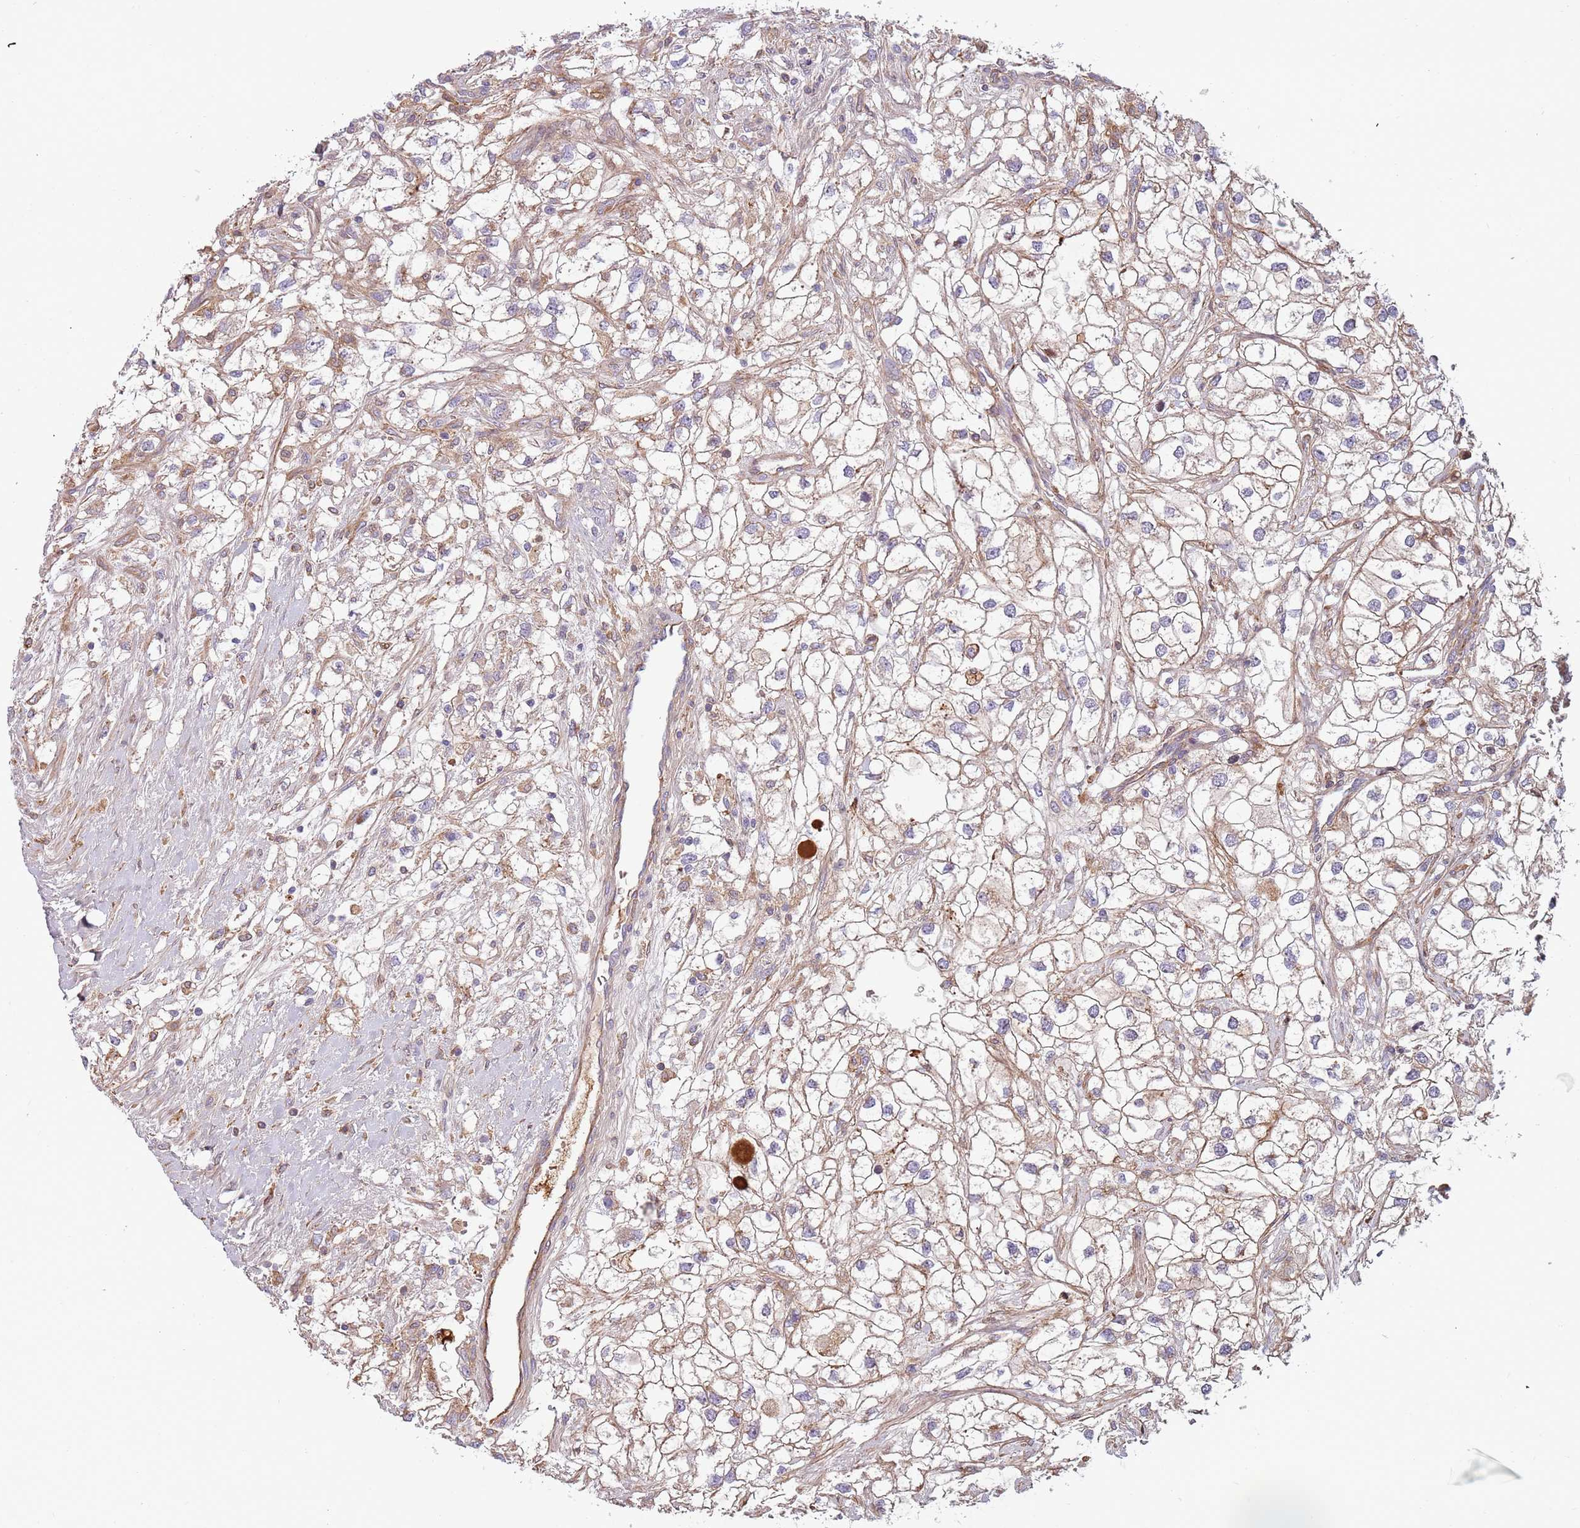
{"staining": {"intensity": "negative", "quantity": "none", "location": "none"}, "tissue": "renal cancer", "cell_type": "Tumor cells", "image_type": "cancer", "snomed": [{"axis": "morphology", "description": "Adenocarcinoma, NOS"}, {"axis": "topography", "description": "Kidney"}], "caption": "Renal cancer stained for a protein using immunohistochemistry reveals no expression tumor cells.", "gene": "NADK", "patient": {"sex": "male", "age": 59}}